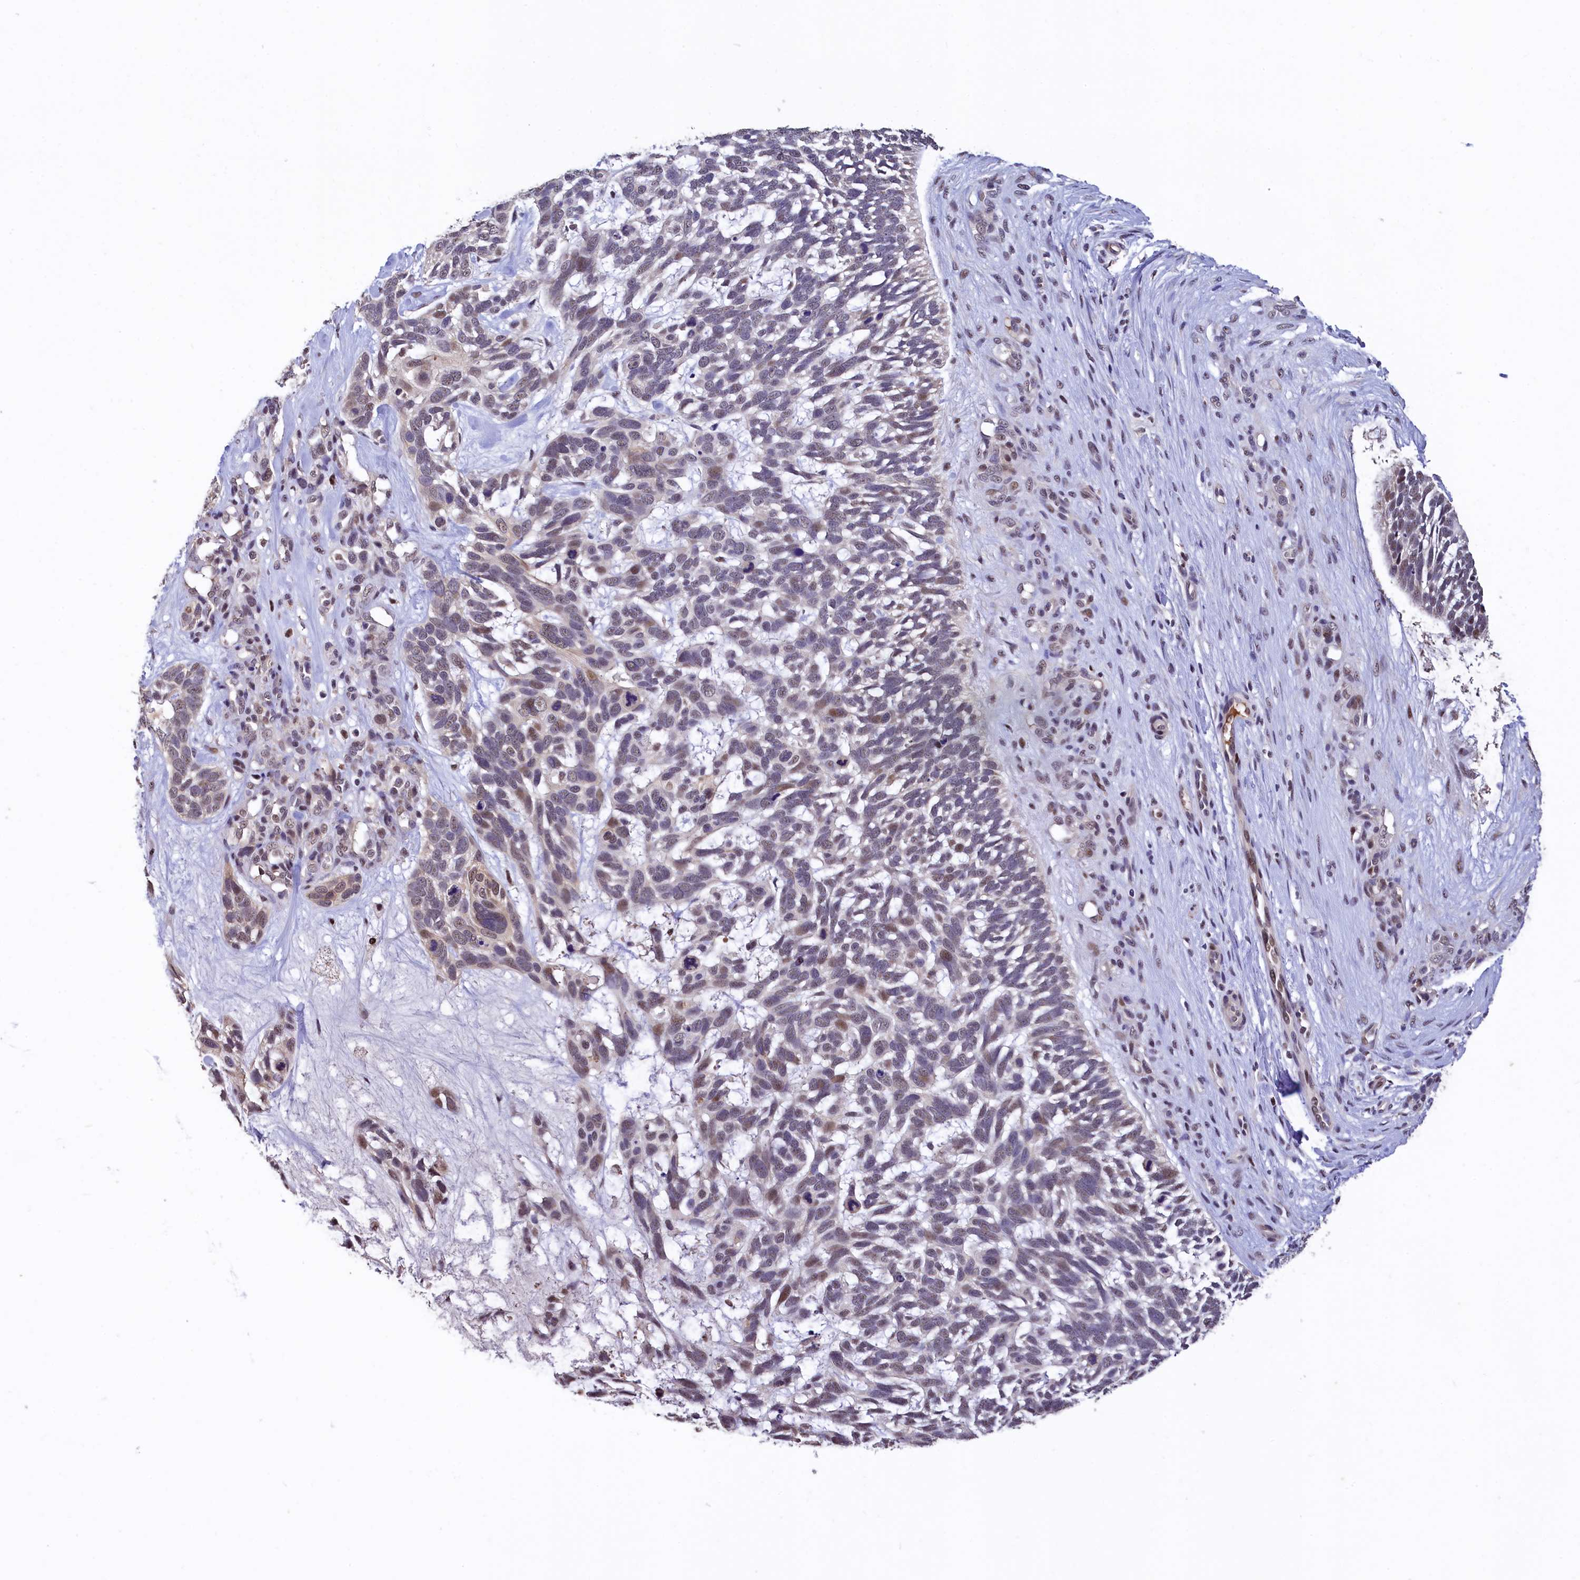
{"staining": {"intensity": "moderate", "quantity": "<25%", "location": "nuclear"}, "tissue": "skin cancer", "cell_type": "Tumor cells", "image_type": "cancer", "snomed": [{"axis": "morphology", "description": "Basal cell carcinoma"}, {"axis": "topography", "description": "Skin"}], "caption": "Protein expression analysis of human skin cancer (basal cell carcinoma) reveals moderate nuclear expression in approximately <25% of tumor cells.", "gene": "HECTD4", "patient": {"sex": "male", "age": 88}}